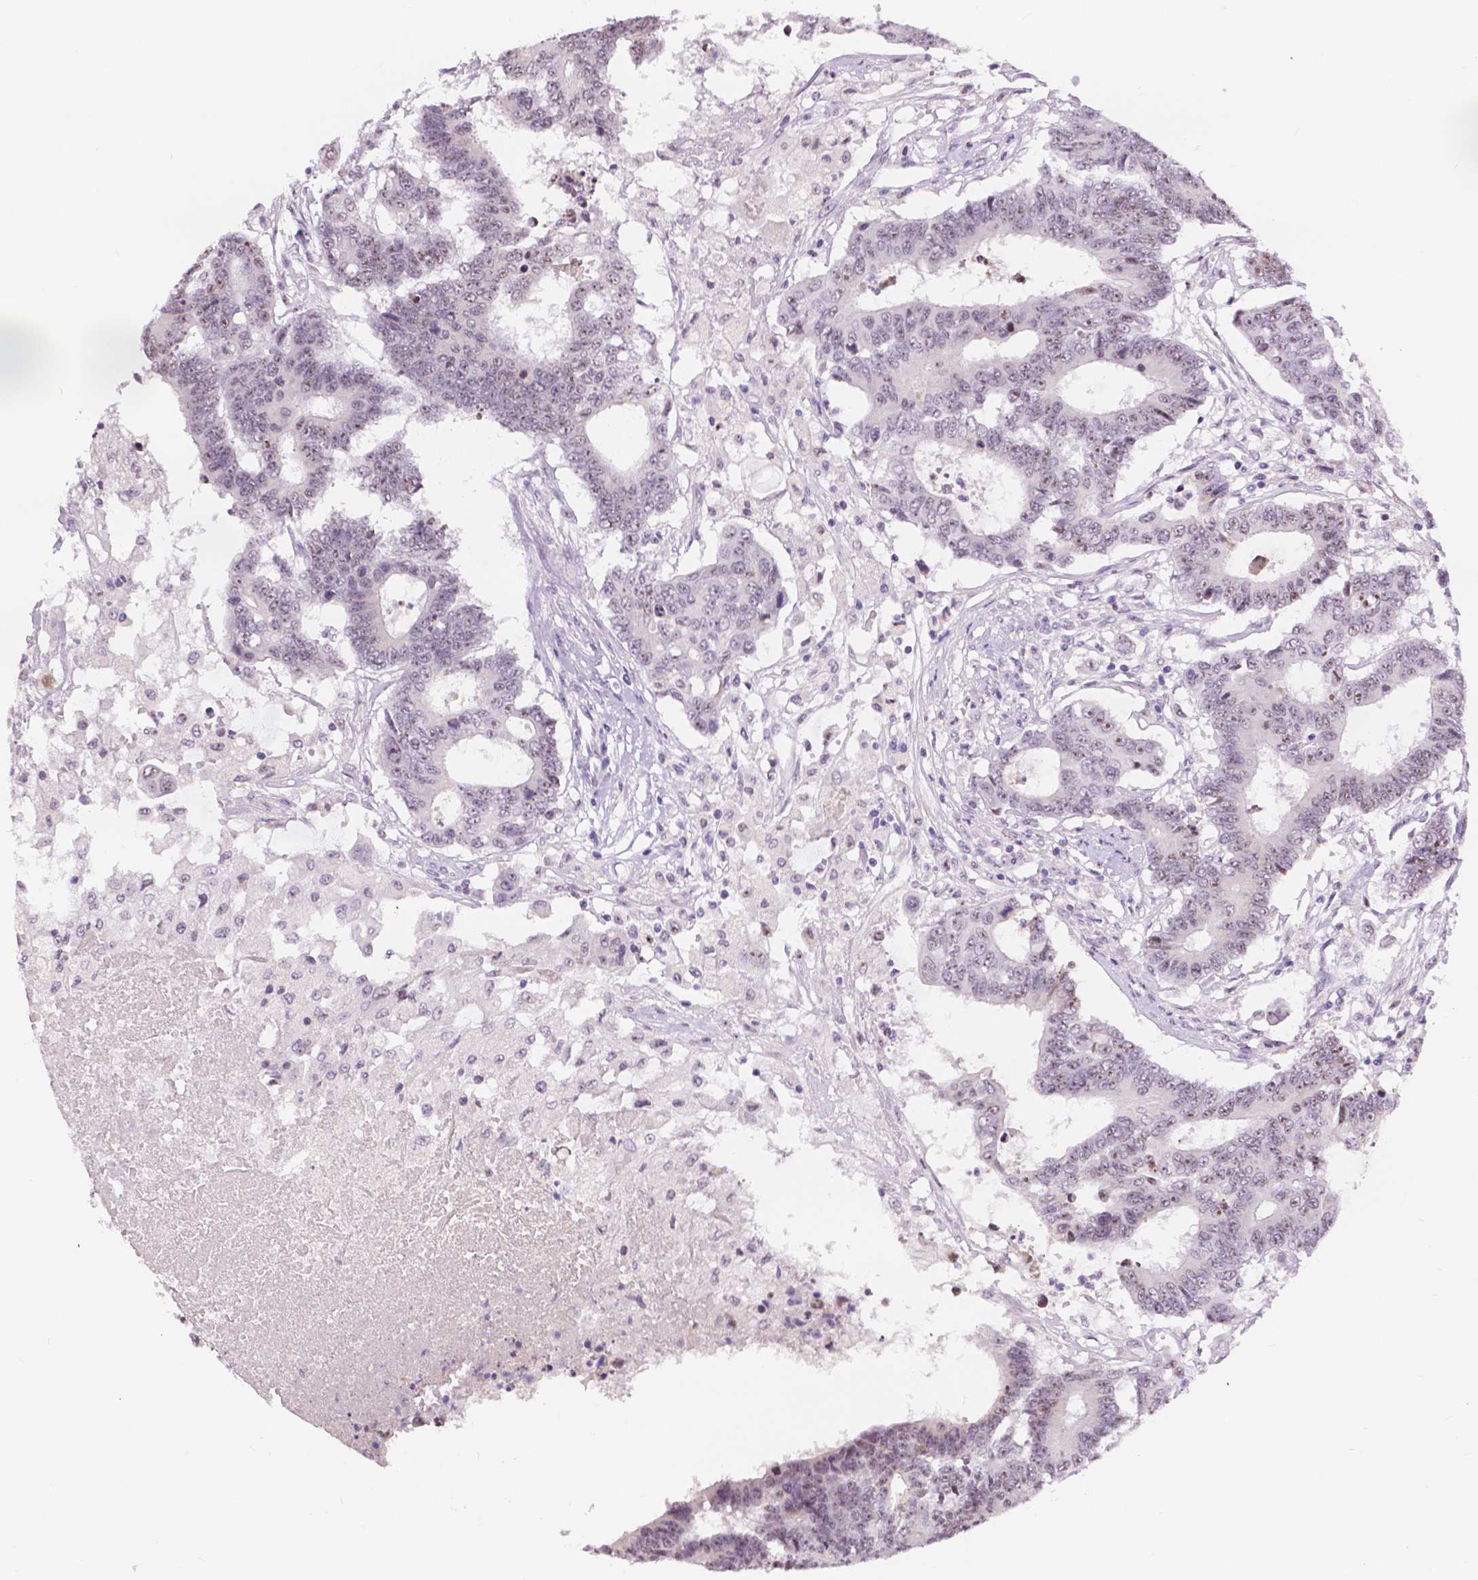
{"staining": {"intensity": "weak", "quantity": "25%-75%", "location": "nuclear"}, "tissue": "colorectal cancer", "cell_type": "Tumor cells", "image_type": "cancer", "snomed": [{"axis": "morphology", "description": "Adenocarcinoma, NOS"}, {"axis": "topography", "description": "Colon"}], "caption": "The image displays immunohistochemical staining of colorectal cancer (adenocarcinoma). There is weak nuclear expression is appreciated in about 25%-75% of tumor cells.", "gene": "NHP2", "patient": {"sex": "female", "age": 48}}